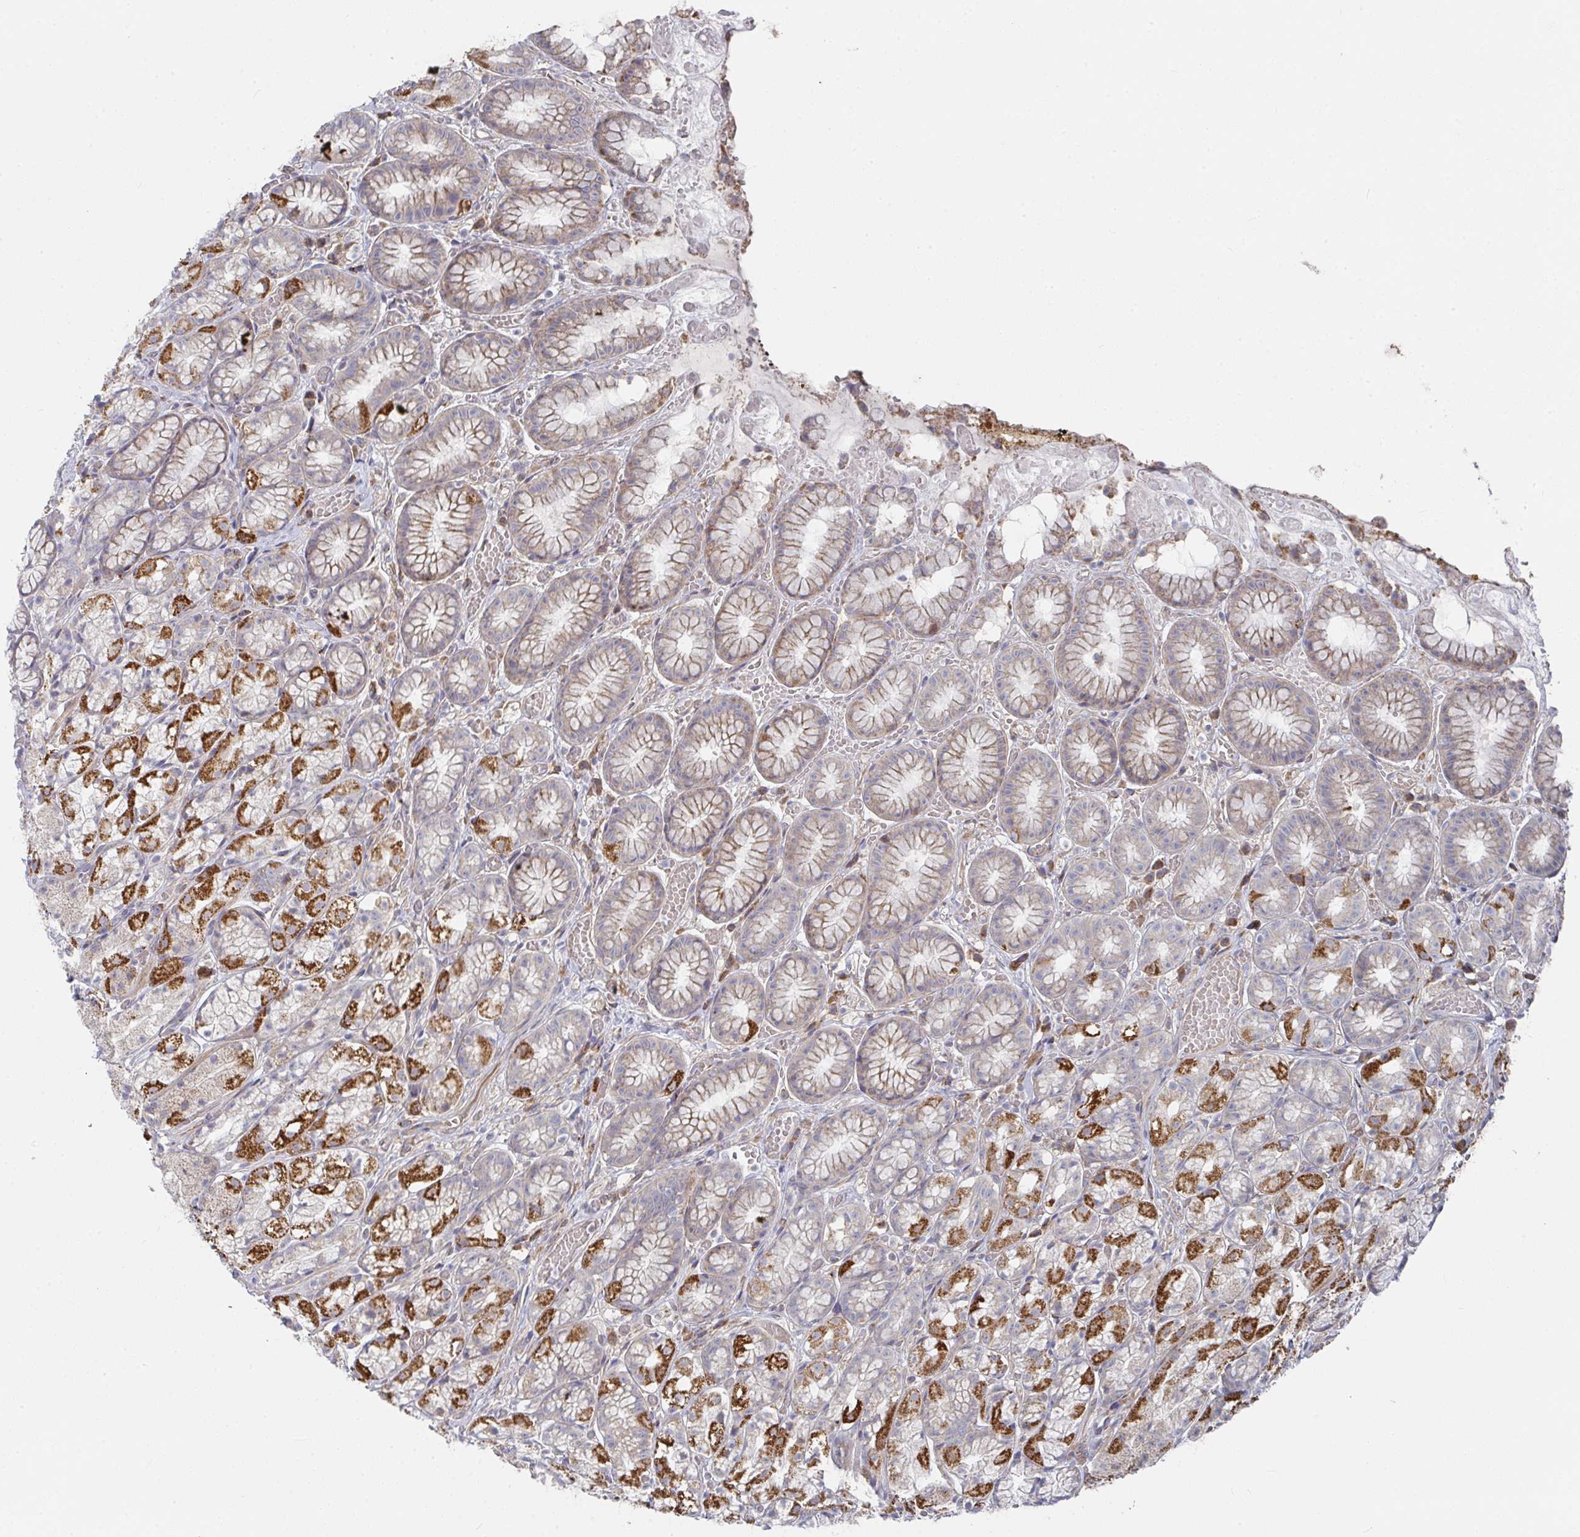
{"staining": {"intensity": "strong", "quantity": "25%-75%", "location": "cytoplasmic/membranous"}, "tissue": "stomach", "cell_type": "Glandular cells", "image_type": "normal", "snomed": [{"axis": "morphology", "description": "Normal tissue, NOS"}, {"axis": "topography", "description": "Smooth muscle"}, {"axis": "topography", "description": "Stomach"}], "caption": "Strong cytoplasmic/membranous protein staining is appreciated in approximately 25%-75% of glandular cells in stomach. Immunohistochemistry stains the protein of interest in brown and the nuclei are stained blue.", "gene": "RHEBL1", "patient": {"sex": "male", "age": 70}}